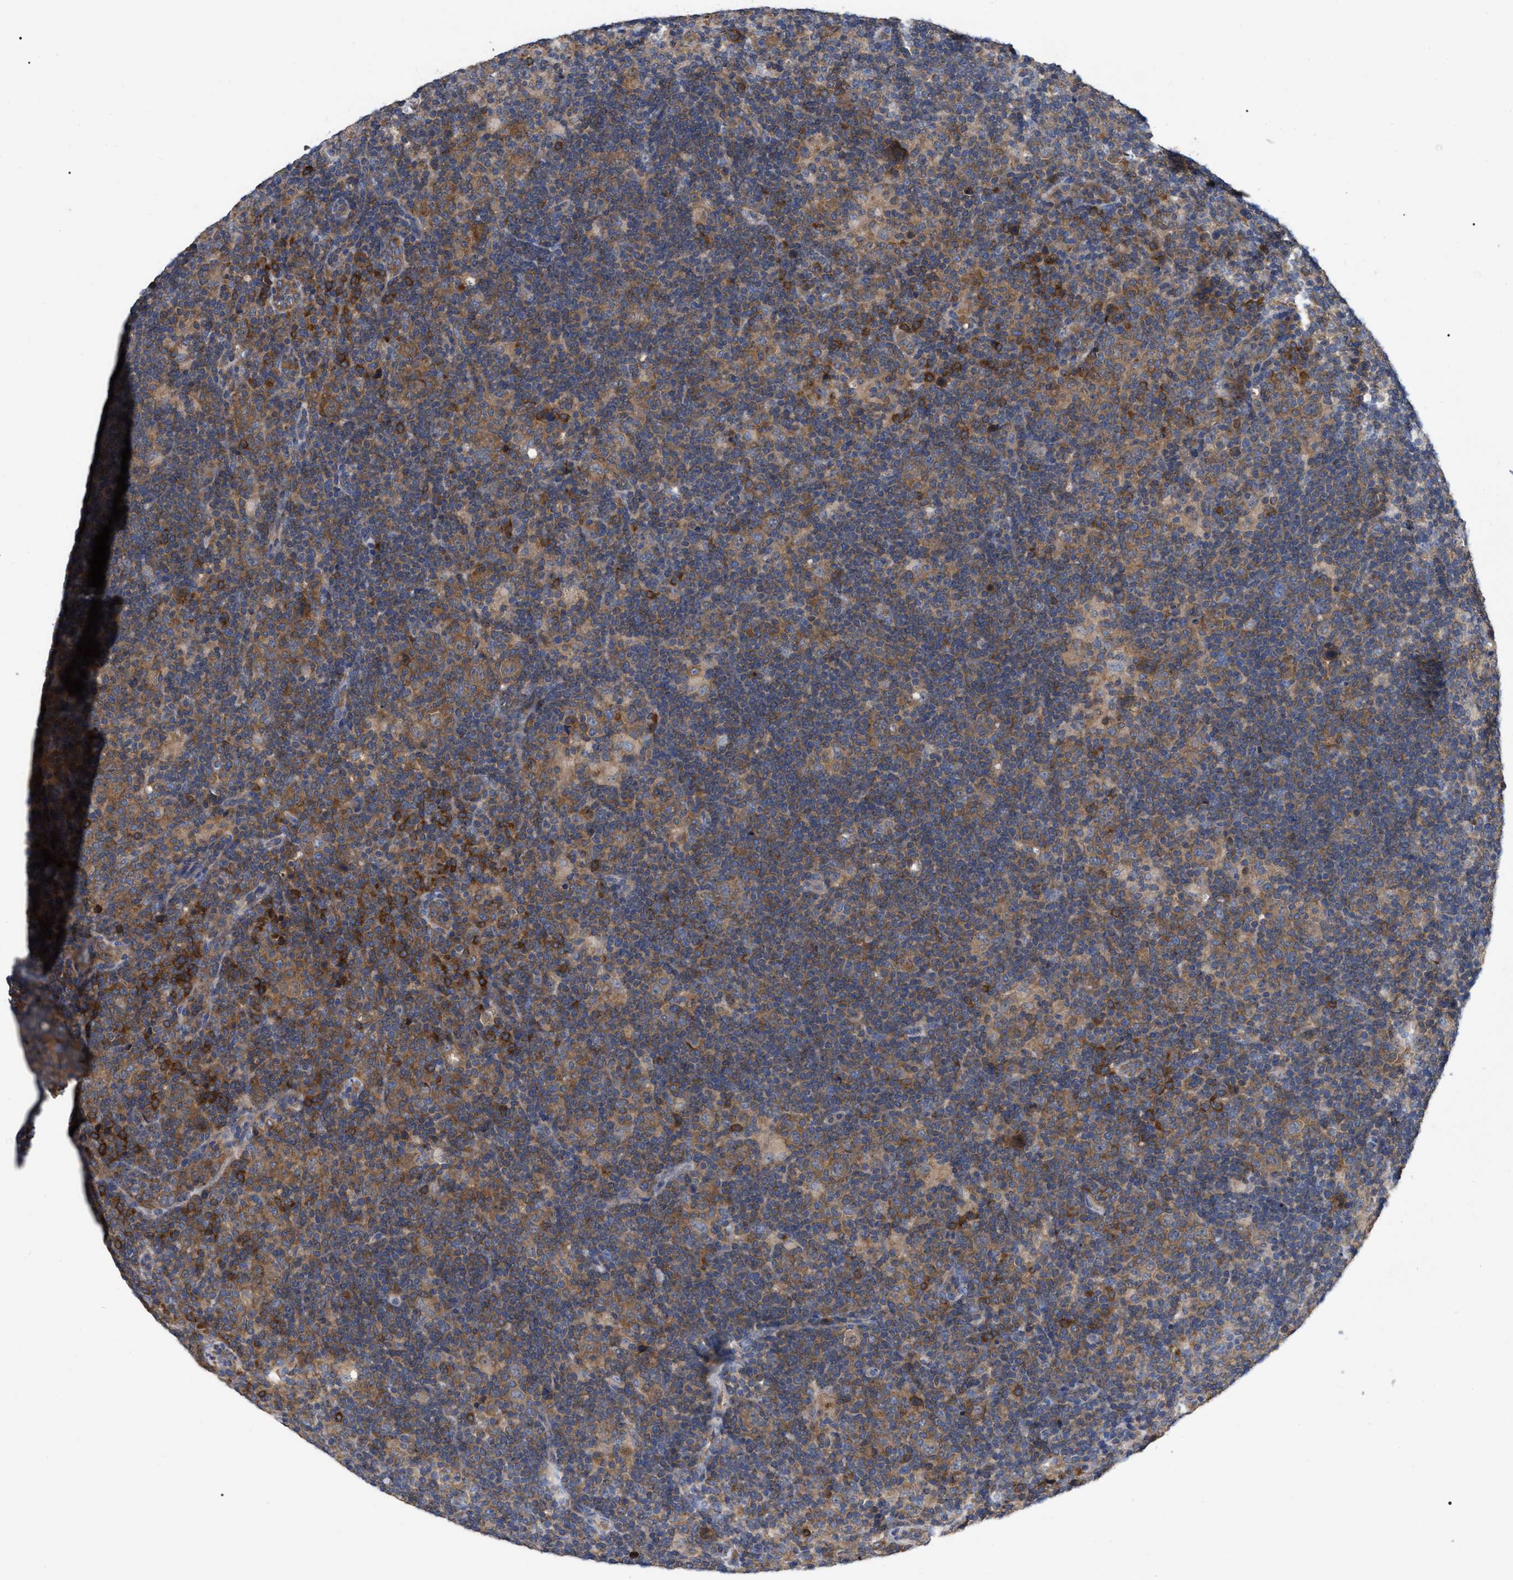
{"staining": {"intensity": "weak", "quantity": "25%-75%", "location": "cytoplasmic/membranous"}, "tissue": "lymphoma", "cell_type": "Tumor cells", "image_type": "cancer", "snomed": [{"axis": "morphology", "description": "Hodgkin's disease, NOS"}, {"axis": "topography", "description": "Lymph node"}], "caption": "Weak cytoplasmic/membranous positivity for a protein is appreciated in about 25%-75% of tumor cells of Hodgkin's disease using immunohistochemistry (IHC).", "gene": "RAP1GDS1", "patient": {"sex": "female", "age": 57}}